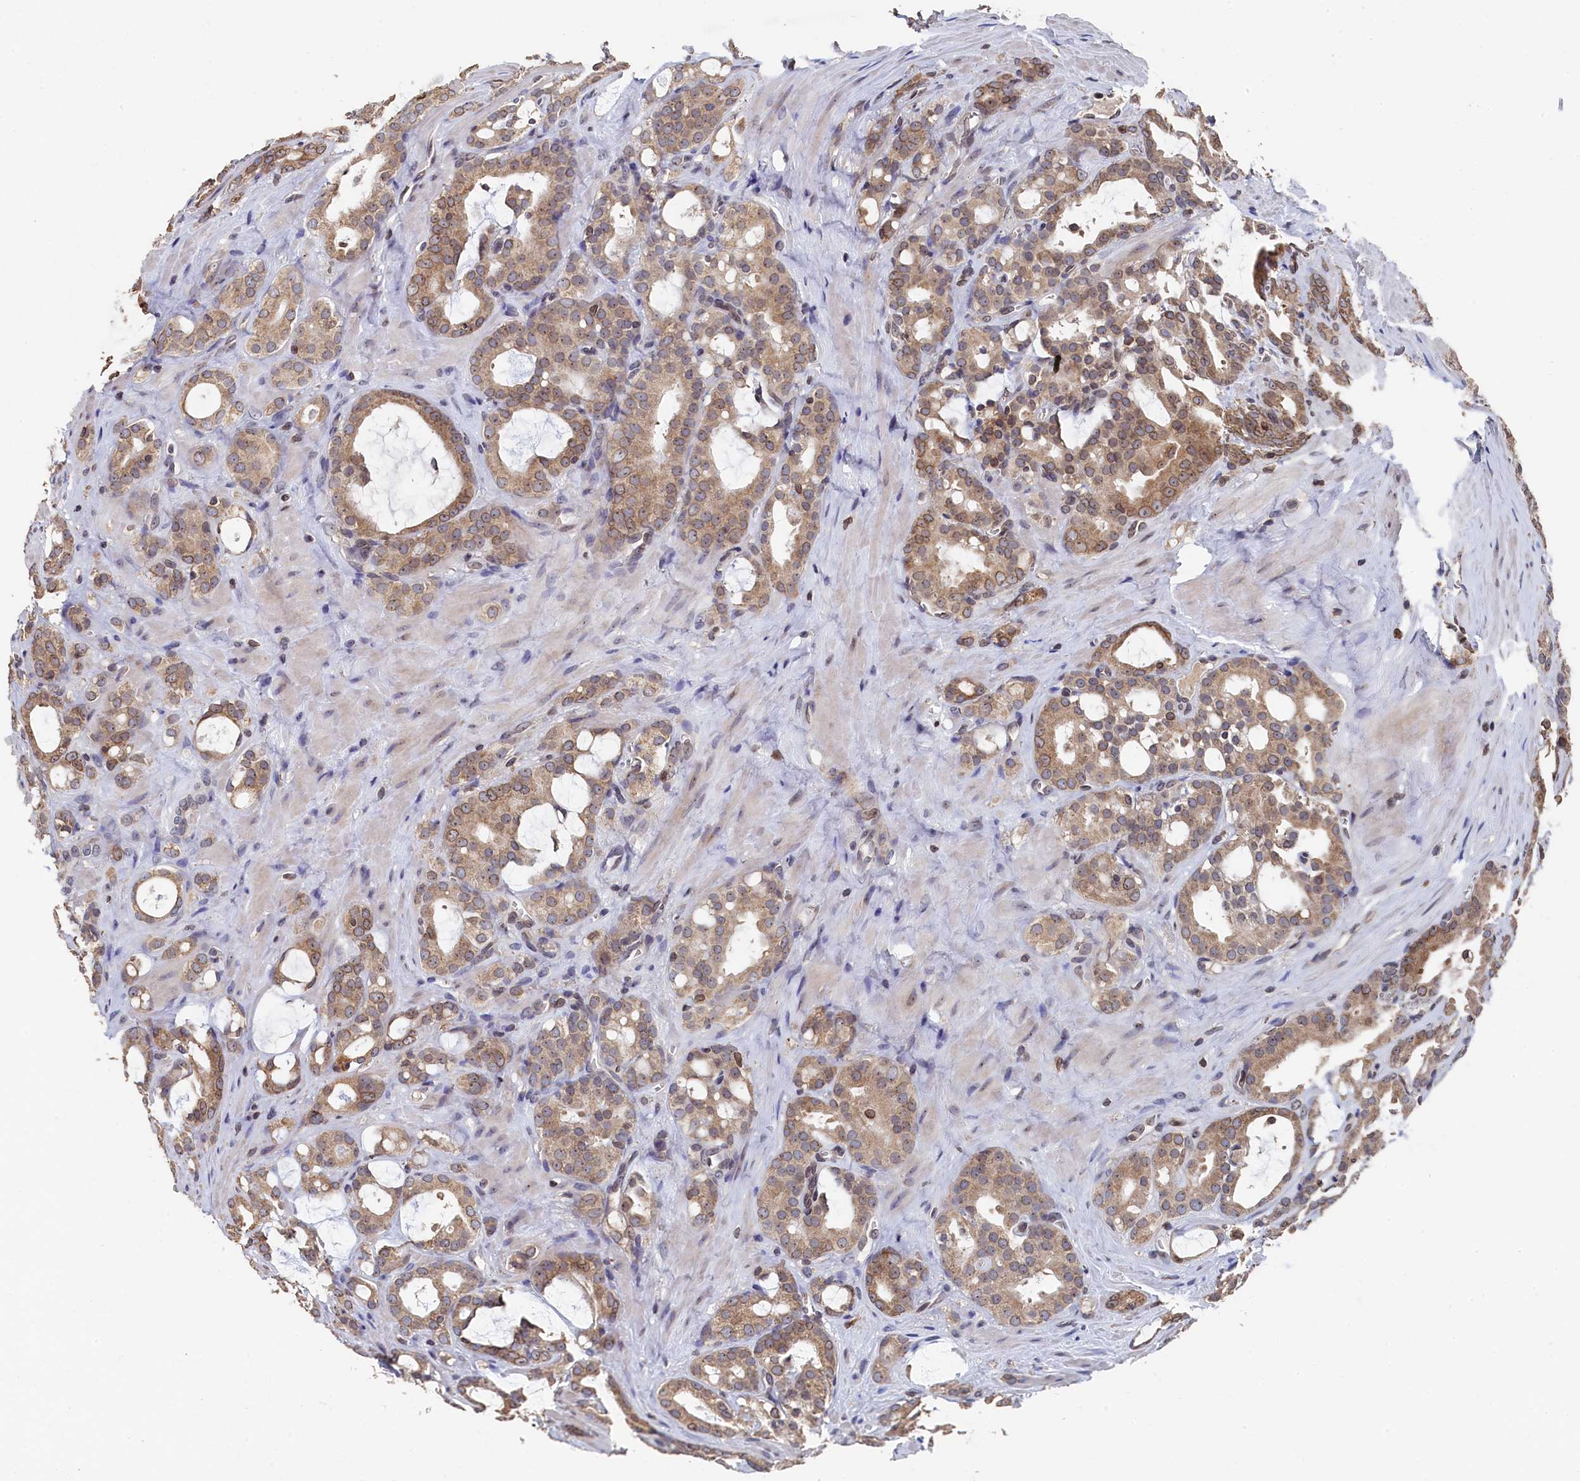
{"staining": {"intensity": "moderate", "quantity": ">75%", "location": "cytoplasmic/membranous"}, "tissue": "prostate cancer", "cell_type": "Tumor cells", "image_type": "cancer", "snomed": [{"axis": "morphology", "description": "Adenocarcinoma, High grade"}, {"axis": "topography", "description": "Prostate"}], "caption": "Tumor cells exhibit moderate cytoplasmic/membranous staining in about >75% of cells in prostate high-grade adenocarcinoma.", "gene": "ANKEF1", "patient": {"sex": "male", "age": 72}}